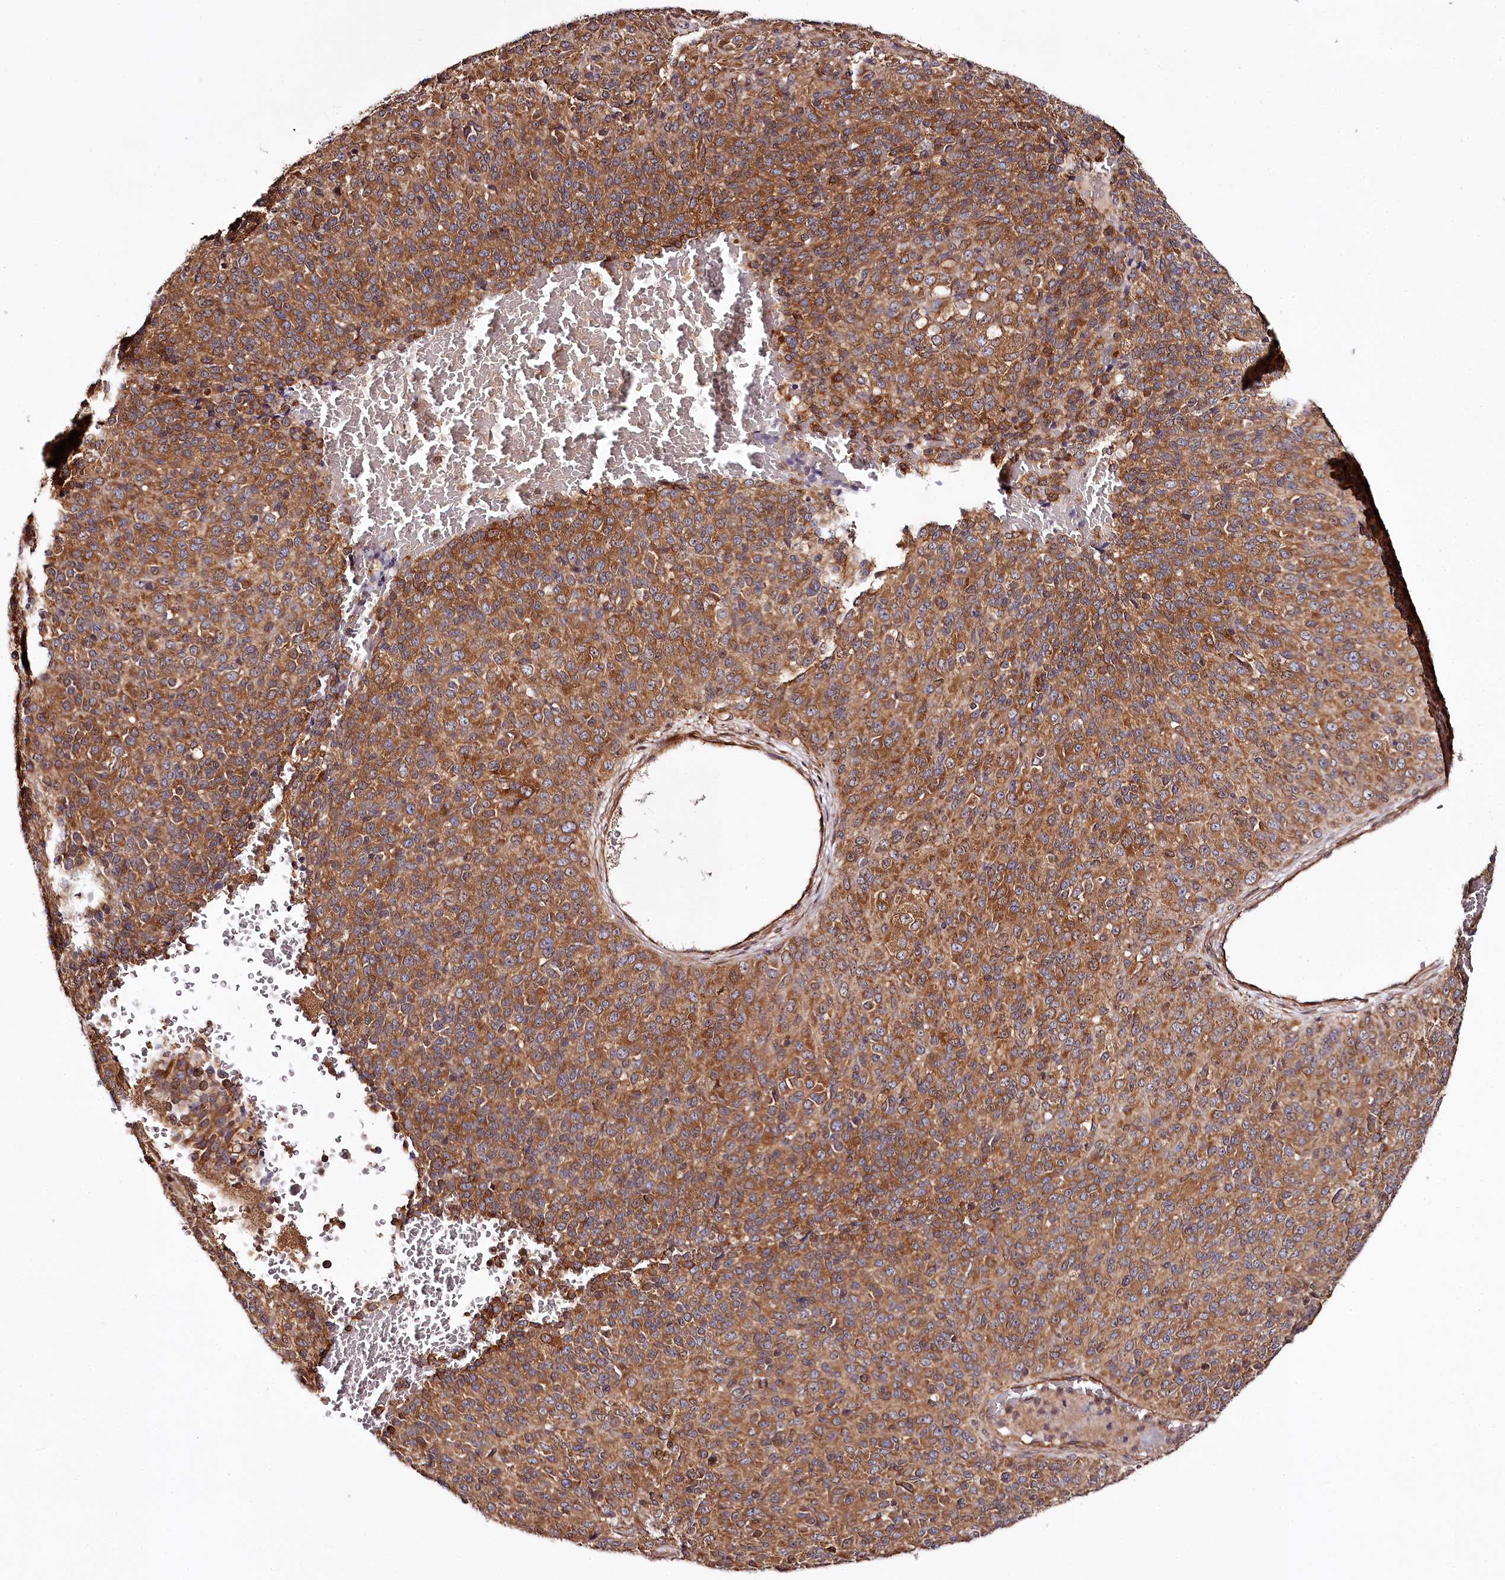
{"staining": {"intensity": "moderate", "quantity": ">75%", "location": "cytoplasmic/membranous"}, "tissue": "melanoma", "cell_type": "Tumor cells", "image_type": "cancer", "snomed": [{"axis": "morphology", "description": "Malignant melanoma, Metastatic site"}, {"axis": "topography", "description": "Brain"}], "caption": "Tumor cells show moderate cytoplasmic/membranous positivity in about >75% of cells in malignant melanoma (metastatic site).", "gene": "TARS1", "patient": {"sex": "female", "age": 56}}